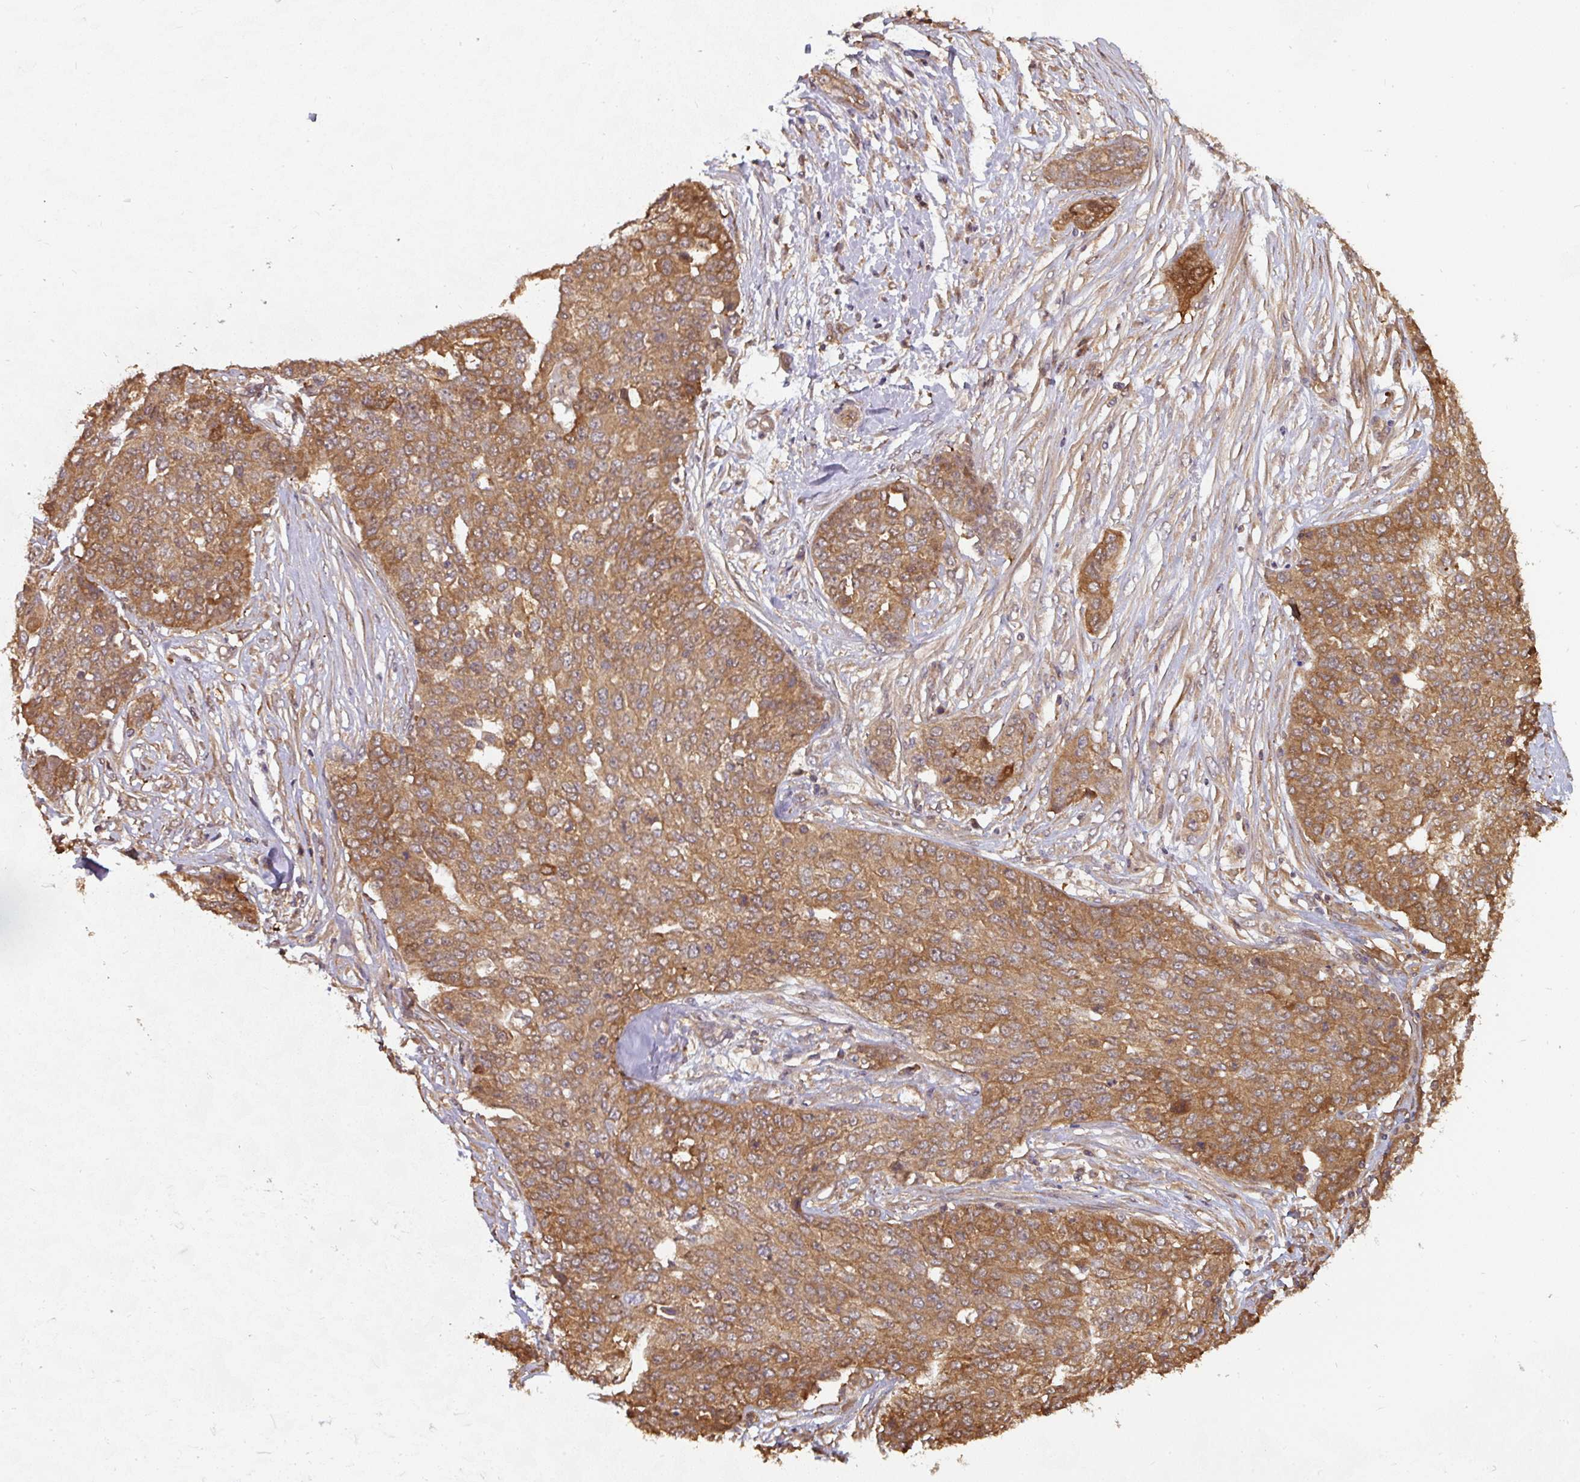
{"staining": {"intensity": "moderate", "quantity": ">75%", "location": "cytoplasmic/membranous"}, "tissue": "ovarian cancer", "cell_type": "Tumor cells", "image_type": "cancer", "snomed": [{"axis": "morphology", "description": "Cystadenocarcinoma, serous, NOS"}, {"axis": "topography", "description": "Soft tissue"}, {"axis": "topography", "description": "Ovary"}], "caption": "Immunohistochemistry (IHC) (DAB (3,3'-diaminobenzidine)) staining of human ovarian cancer (serous cystadenocarcinoma) exhibits moderate cytoplasmic/membranous protein positivity in approximately >75% of tumor cells.", "gene": "ST13", "patient": {"sex": "female", "age": 57}}